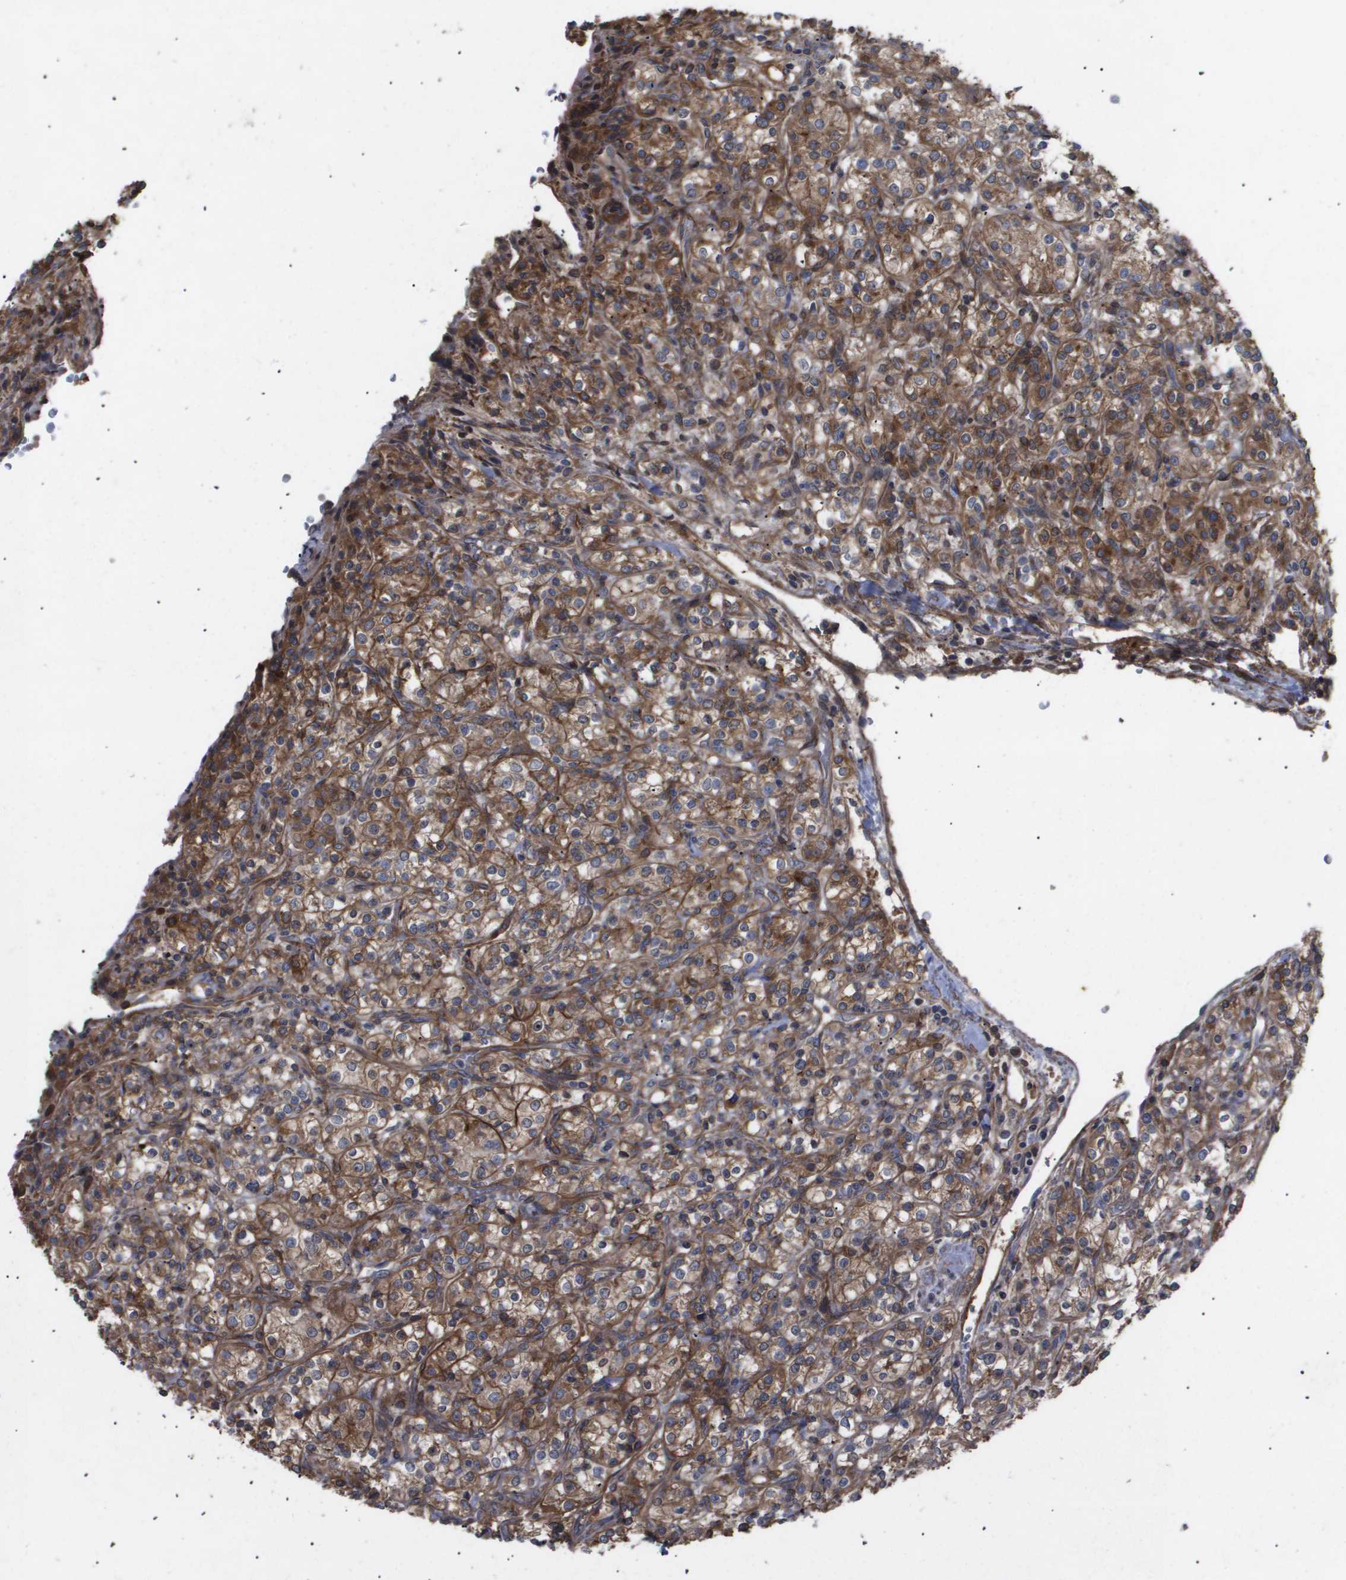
{"staining": {"intensity": "moderate", "quantity": ">75%", "location": "cytoplasmic/membranous"}, "tissue": "renal cancer", "cell_type": "Tumor cells", "image_type": "cancer", "snomed": [{"axis": "morphology", "description": "Adenocarcinoma, NOS"}, {"axis": "topography", "description": "Kidney"}], "caption": "Immunohistochemical staining of renal cancer demonstrates medium levels of moderate cytoplasmic/membranous staining in about >75% of tumor cells.", "gene": "TNS1", "patient": {"sex": "male", "age": 77}}